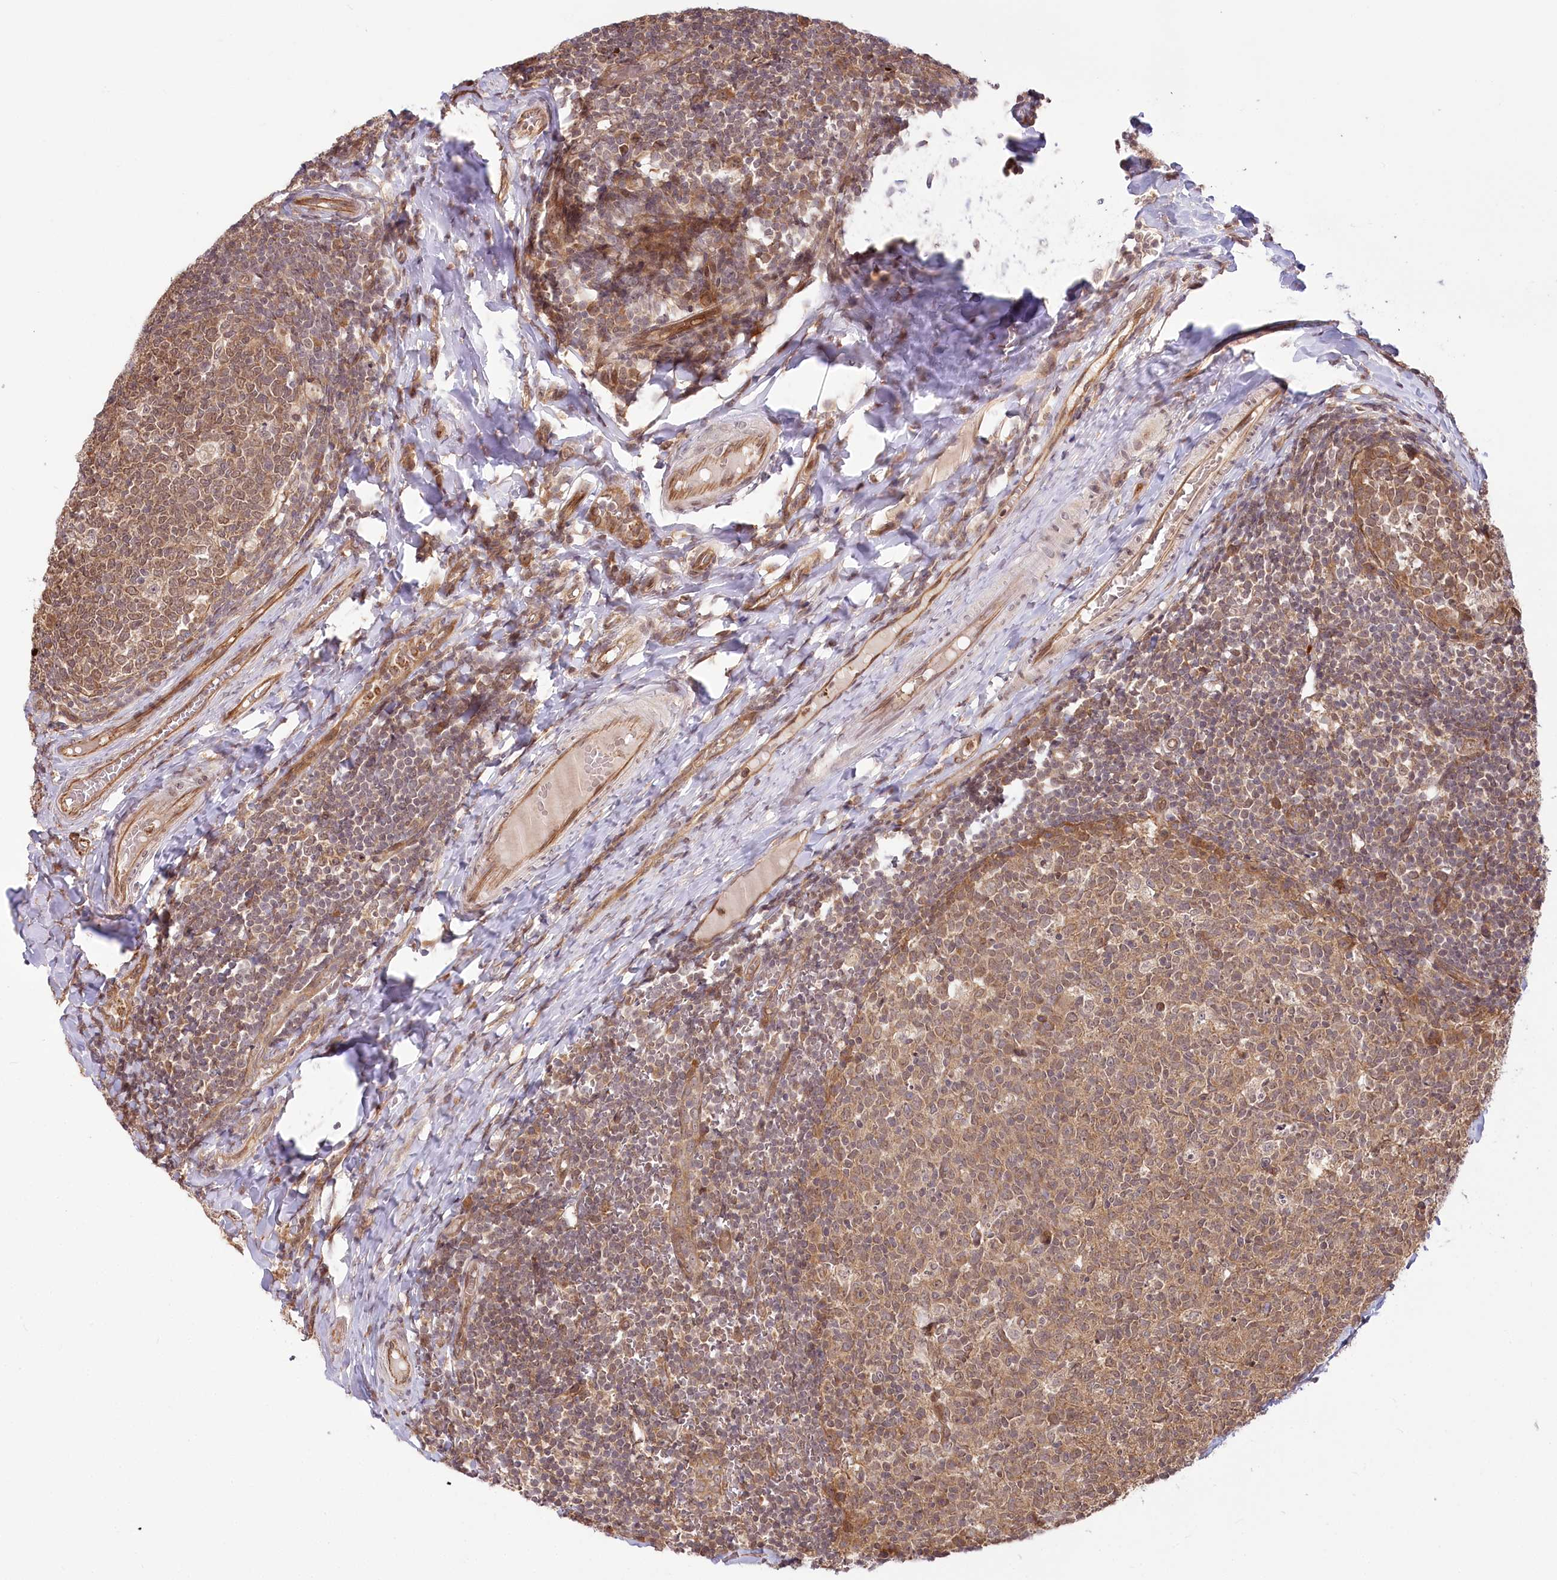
{"staining": {"intensity": "moderate", "quantity": ">75%", "location": "cytoplasmic/membranous"}, "tissue": "tonsil", "cell_type": "Germinal center cells", "image_type": "normal", "snomed": [{"axis": "morphology", "description": "Normal tissue, NOS"}, {"axis": "topography", "description": "Tonsil"}], "caption": "IHC (DAB (3,3'-diaminobenzidine)) staining of benign tonsil exhibits moderate cytoplasmic/membranous protein staining in approximately >75% of germinal center cells. (DAB (3,3'-diaminobenzidine) = brown stain, brightfield microscopy at high magnification).", "gene": "CEP70", "patient": {"sex": "female", "age": 19}}